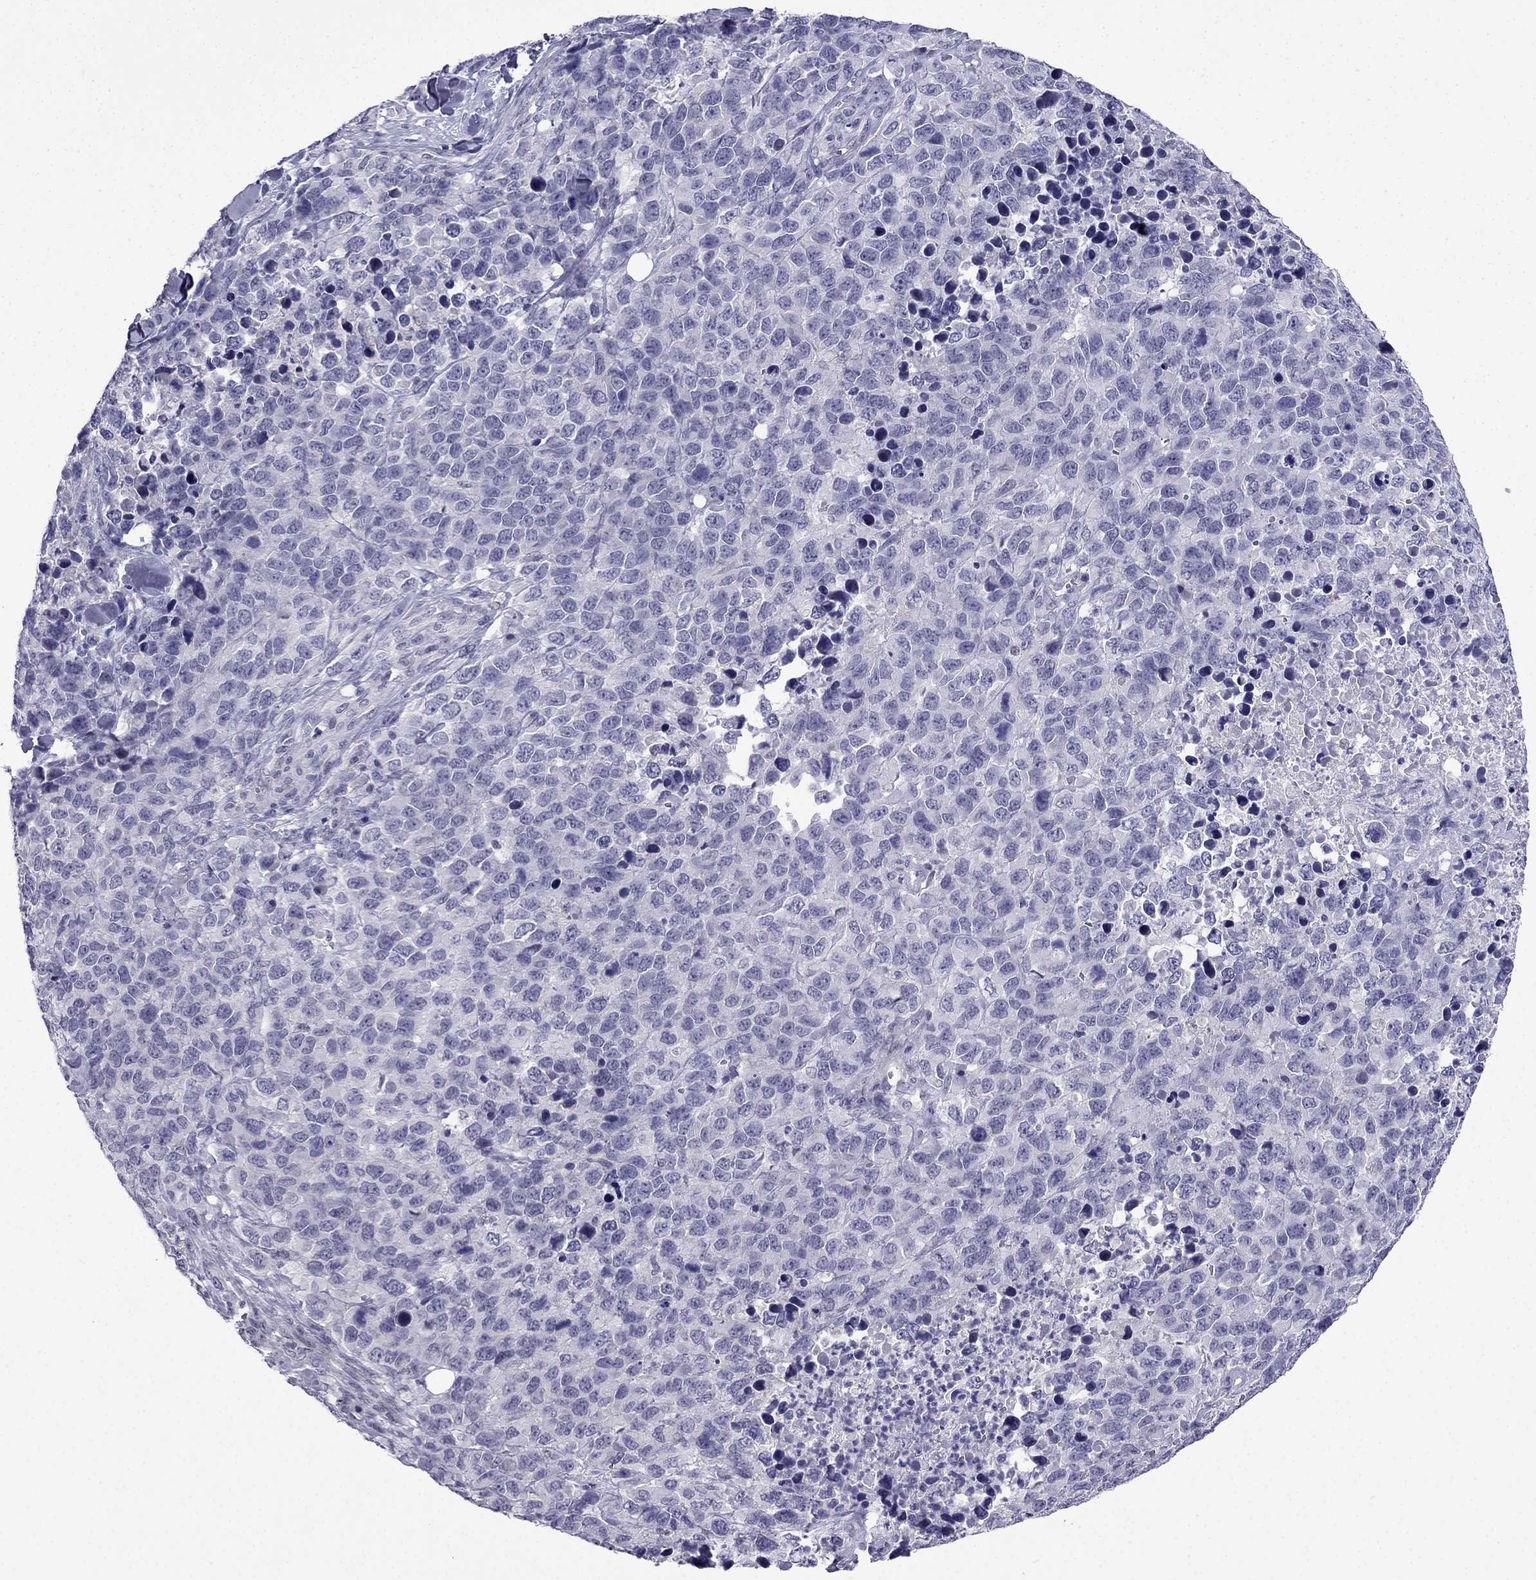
{"staining": {"intensity": "negative", "quantity": "none", "location": "none"}, "tissue": "melanoma", "cell_type": "Tumor cells", "image_type": "cancer", "snomed": [{"axis": "morphology", "description": "Malignant melanoma, Metastatic site"}, {"axis": "topography", "description": "Skin"}], "caption": "Immunohistochemistry histopathology image of neoplastic tissue: human malignant melanoma (metastatic site) stained with DAB (3,3'-diaminobenzidine) demonstrates no significant protein positivity in tumor cells.", "gene": "POM121L12", "patient": {"sex": "male", "age": 84}}